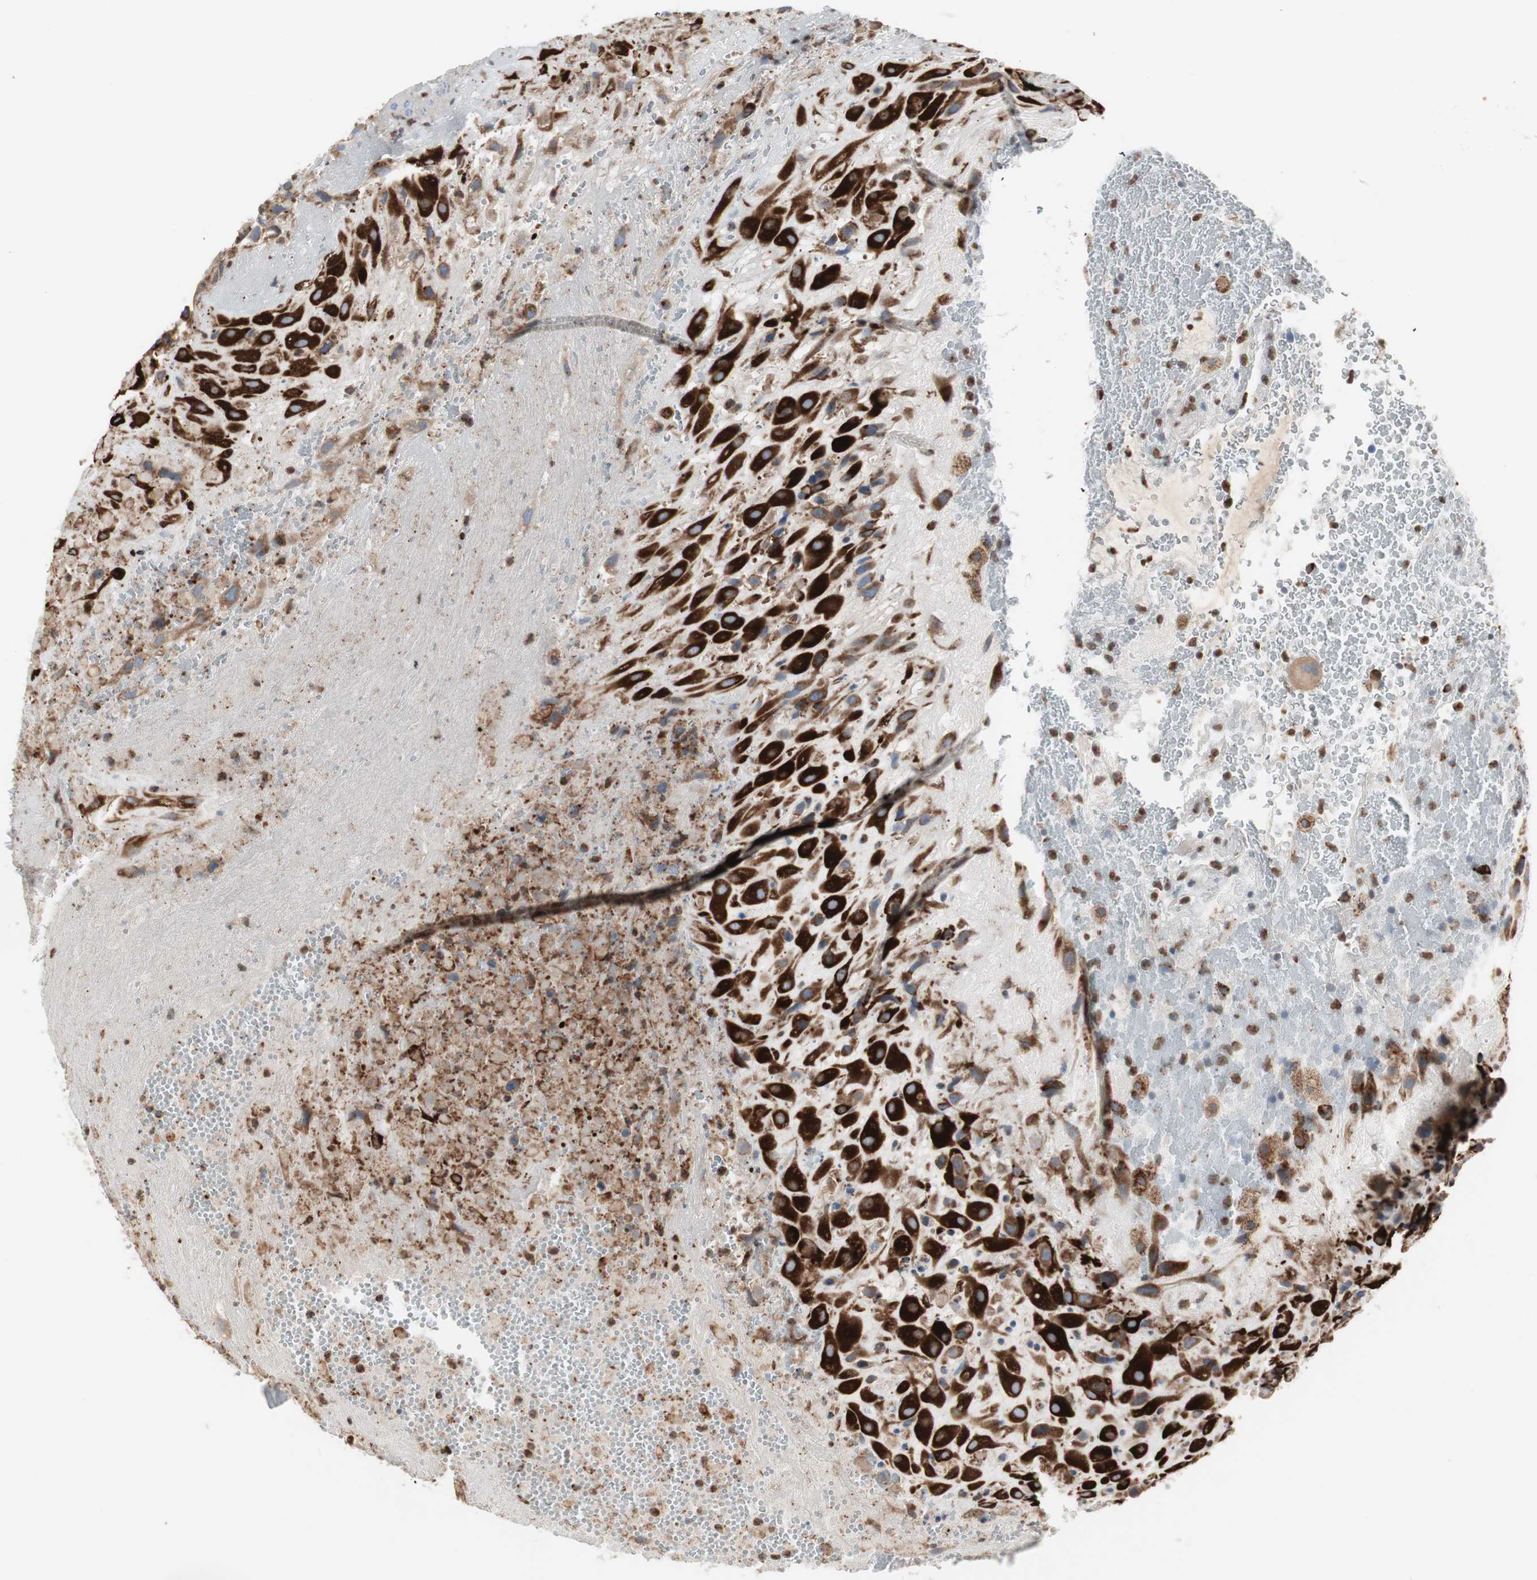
{"staining": {"intensity": "strong", "quantity": ">75%", "location": "cytoplasmic/membranous"}, "tissue": "placenta", "cell_type": "Decidual cells", "image_type": "normal", "snomed": [{"axis": "morphology", "description": "Normal tissue, NOS"}, {"axis": "topography", "description": "Placenta"}], "caption": "Protein staining of normal placenta exhibits strong cytoplasmic/membranous positivity in about >75% of decidual cells.", "gene": "H6PD", "patient": {"sex": "female", "age": 19}}